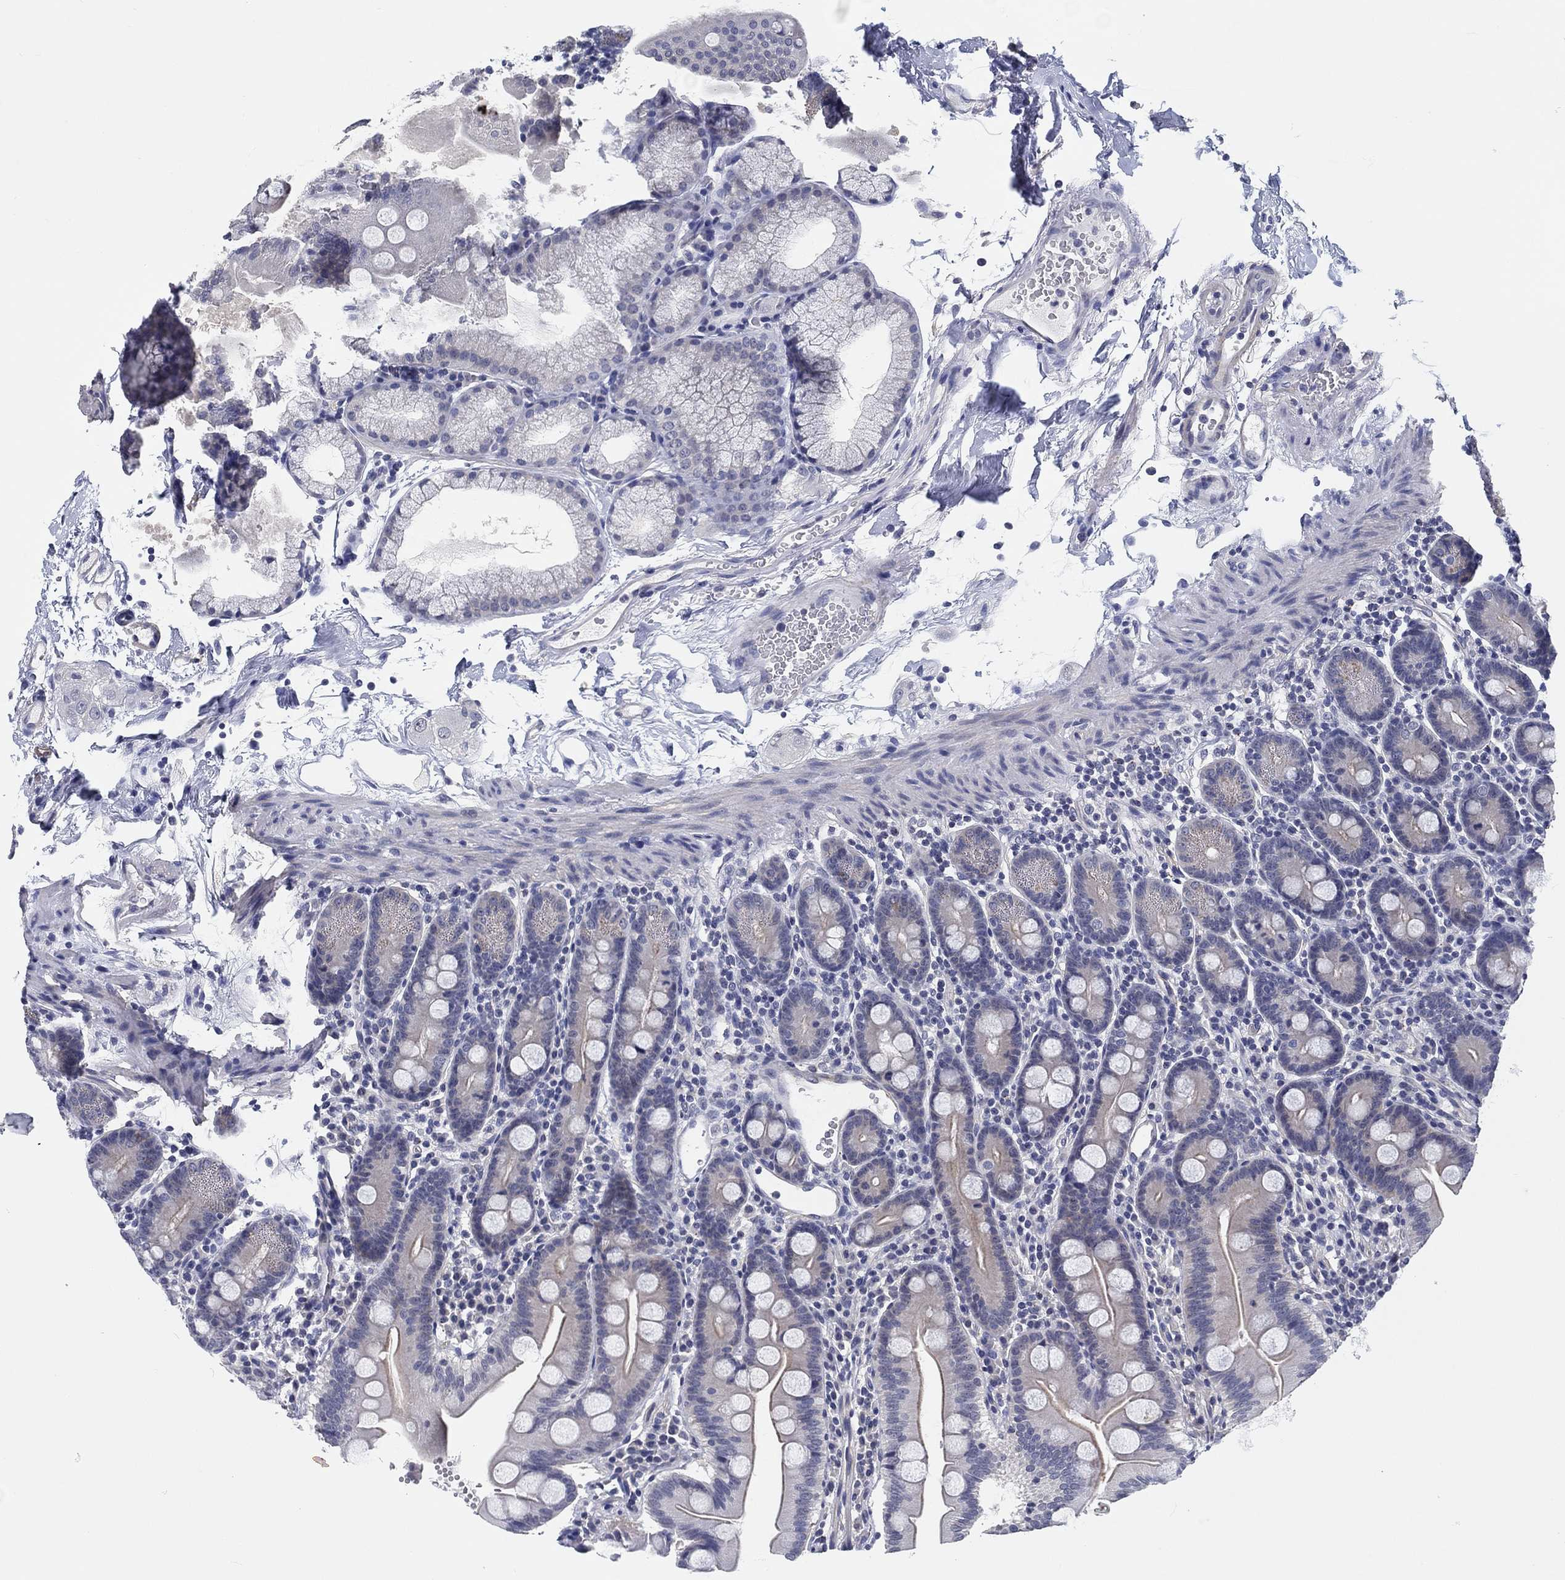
{"staining": {"intensity": "negative", "quantity": "none", "location": "none"}, "tissue": "duodenum", "cell_type": "Glandular cells", "image_type": "normal", "snomed": [{"axis": "morphology", "description": "Normal tissue, NOS"}, {"axis": "topography", "description": "Duodenum"}], "caption": "DAB immunohistochemical staining of normal human duodenum exhibits no significant positivity in glandular cells.", "gene": "OTUB2", "patient": {"sex": "male", "age": 59}}